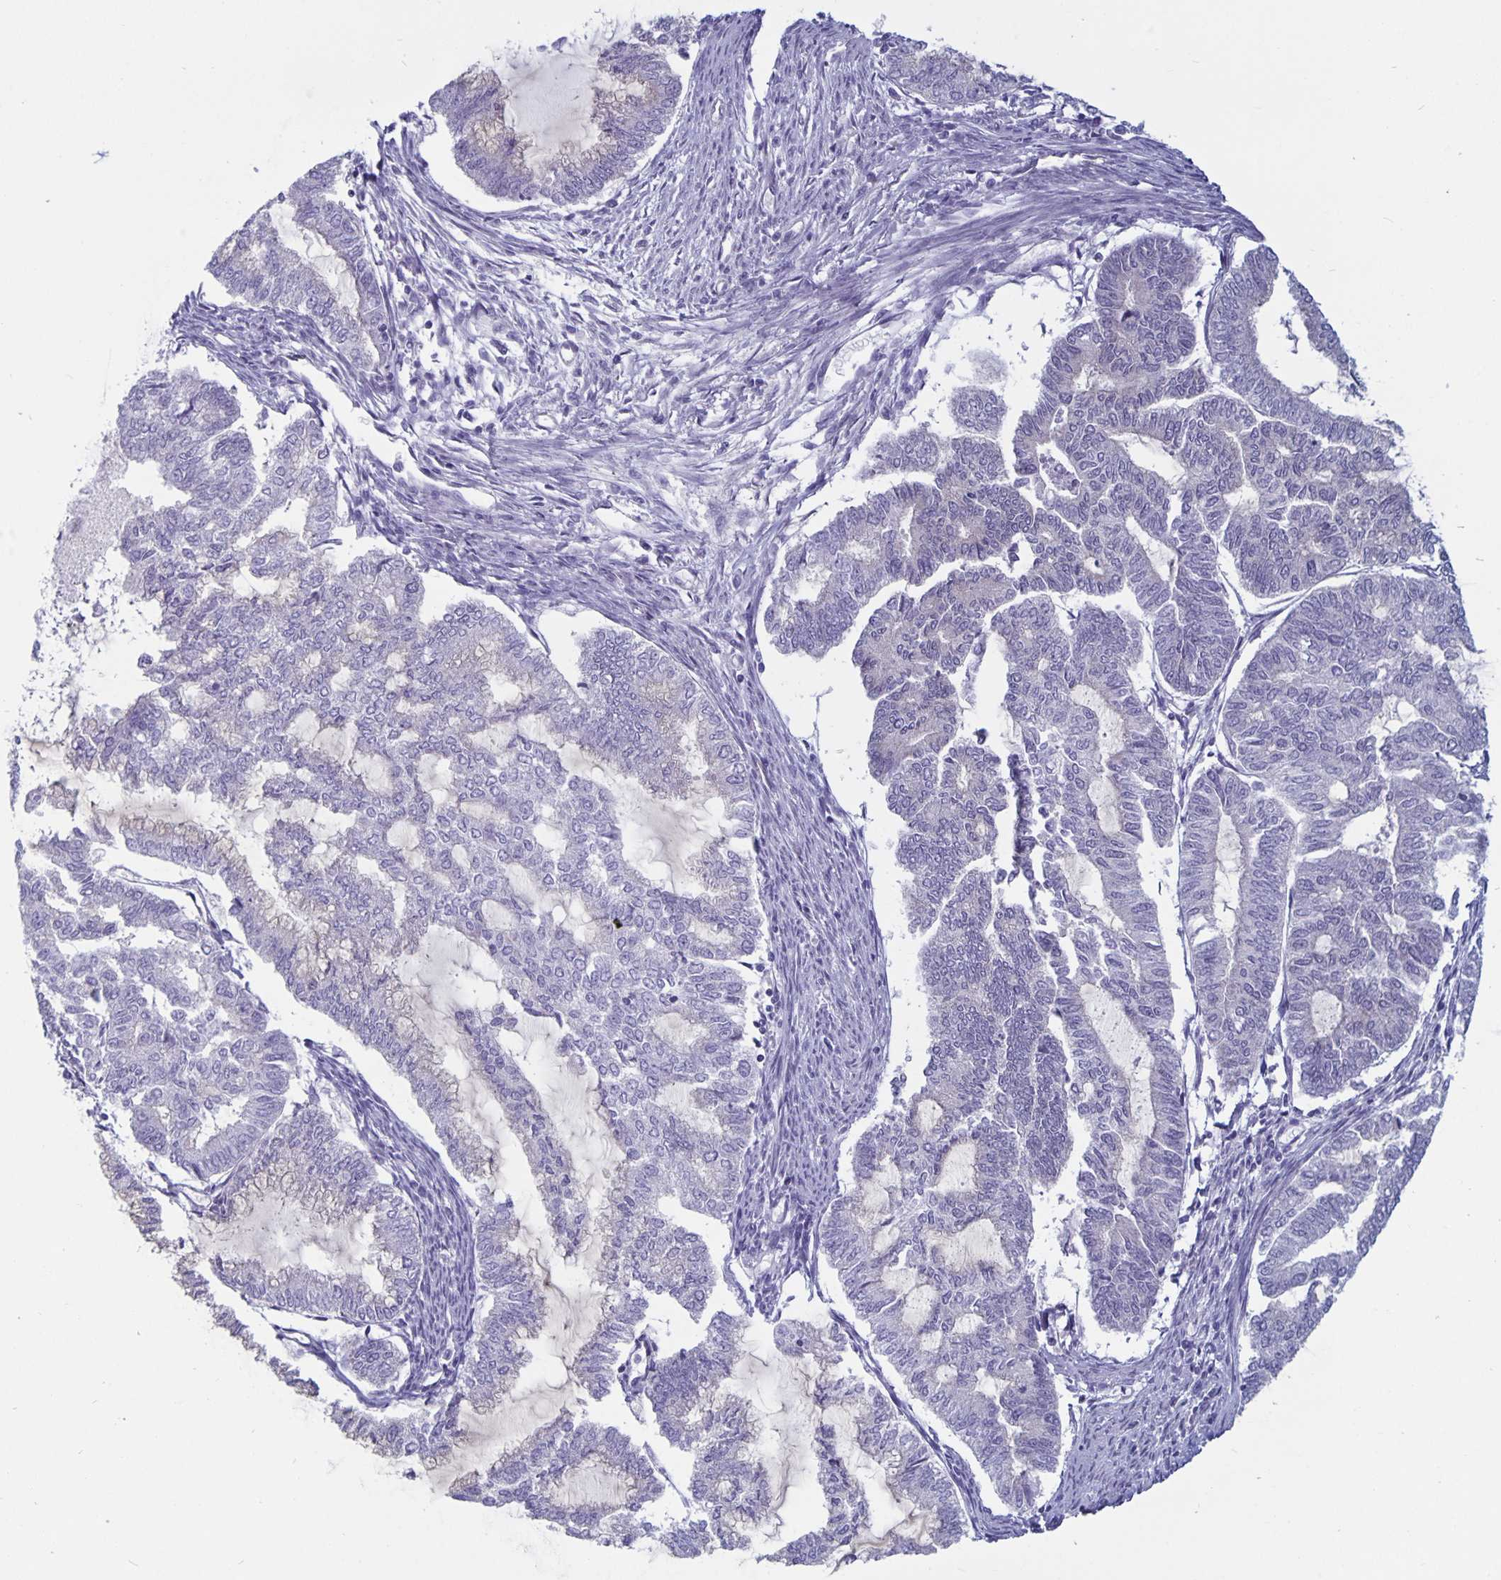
{"staining": {"intensity": "negative", "quantity": "none", "location": "none"}, "tissue": "endometrial cancer", "cell_type": "Tumor cells", "image_type": "cancer", "snomed": [{"axis": "morphology", "description": "Adenocarcinoma, NOS"}, {"axis": "topography", "description": "Endometrium"}], "caption": "This is an IHC photomicrograph of human endometrial cancer. There is no positivity in tumor cells.", "gene": "PLCB3", "patient": {"sex": "female", "age": 79}}